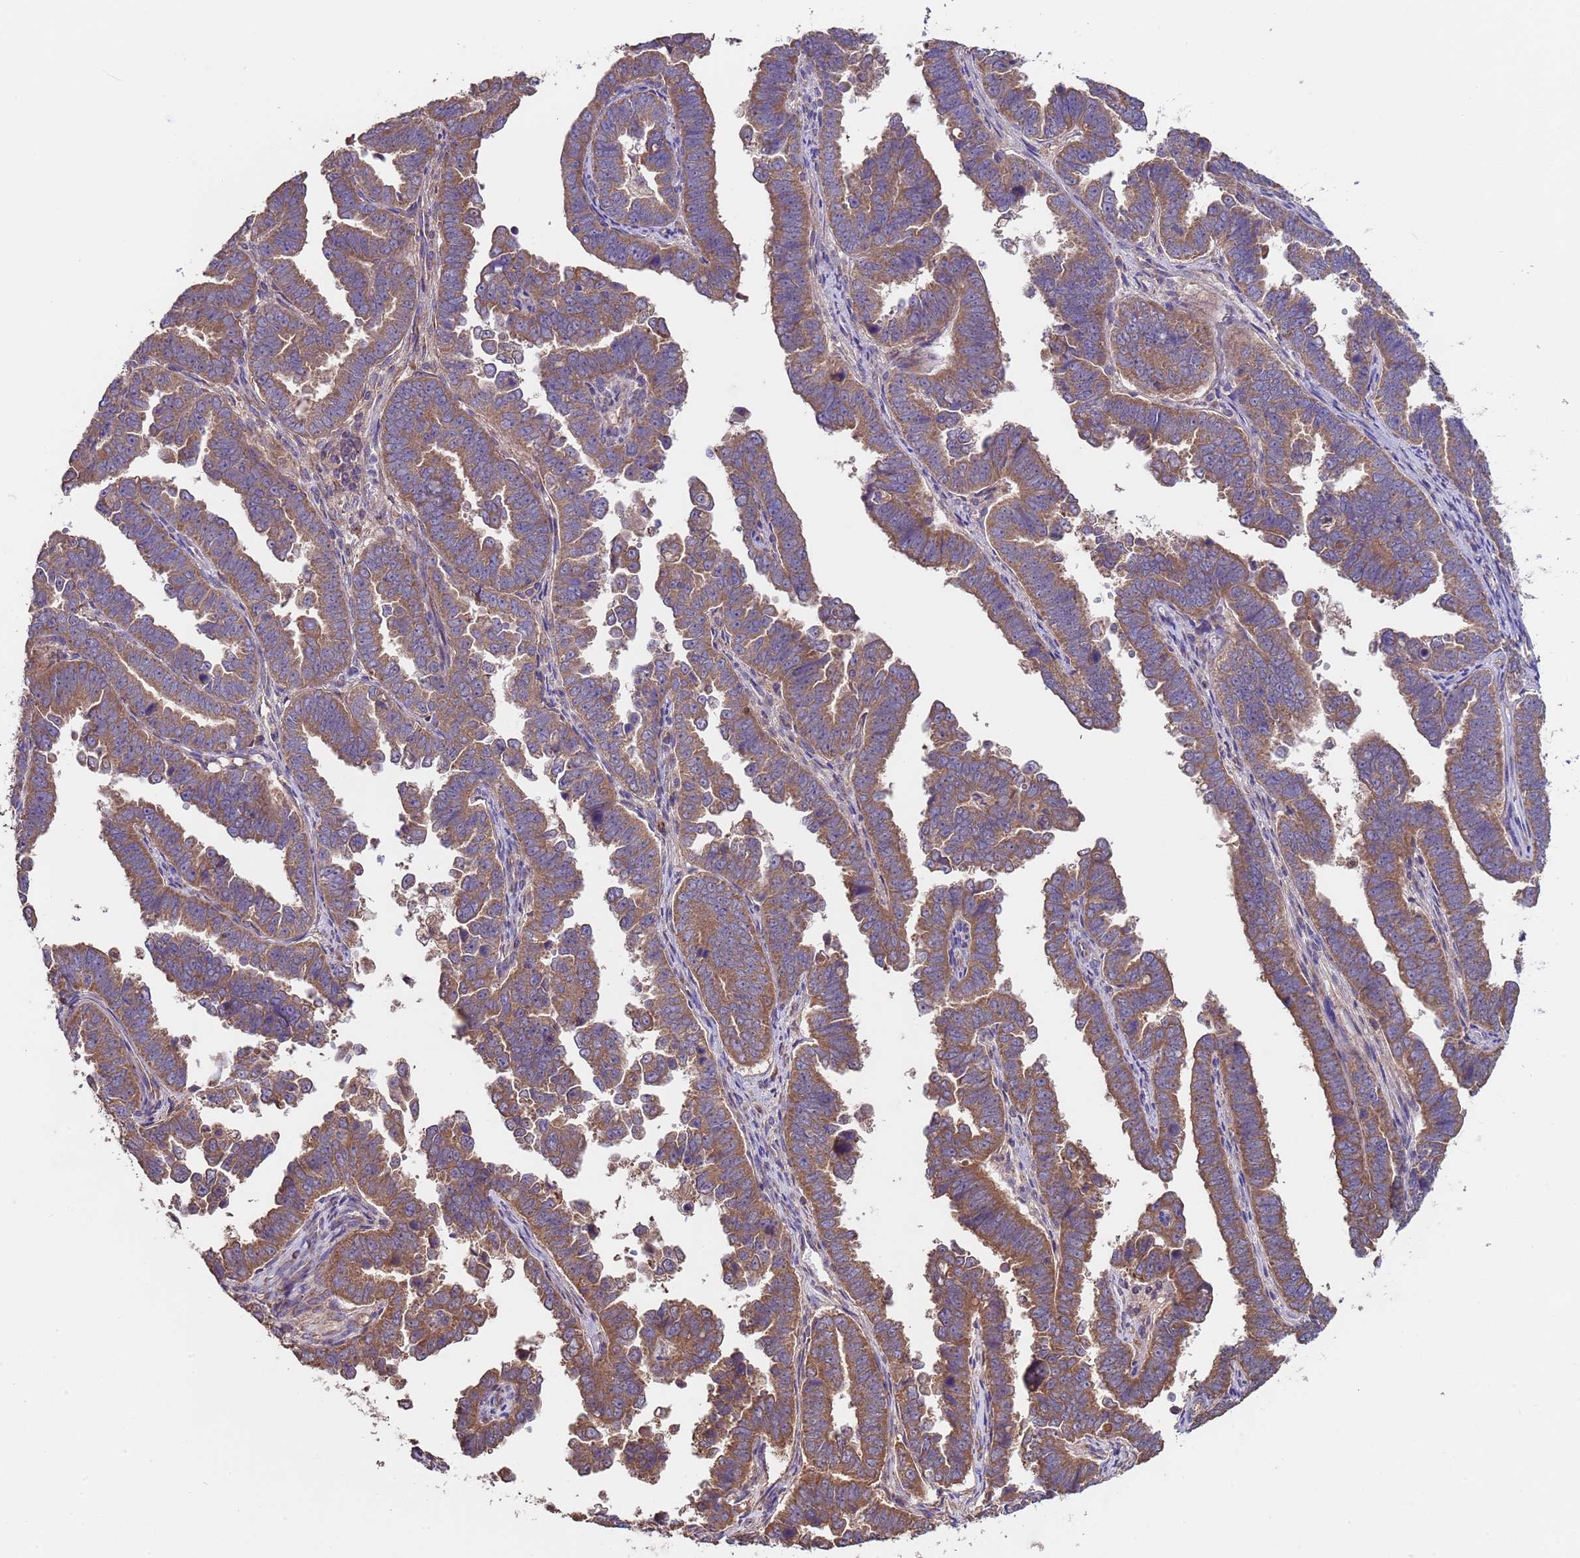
{"staining": {"intensity": "moderate", "quantity": ">75%", "location": "cytoplasmic/membranous"}, "tissue": "endometrial cancer", "cell_type": "Tumor cells", "image_type": "cancer", "snomed": [{"axis": "morphology", "description": "Adenocarcinoma, NOS"}, {"axis": "topography", "description": "Endometrium"}], "caption": "This is a photomicrograph of immunohistochemistry staining of adenocarcinoma (endometrial), which shows moderate staining in the cytoplasmic/membranous of tumor cells.", "gene": "EEF1AKMT1", "patient": {"sex": "female", "age": 75}}